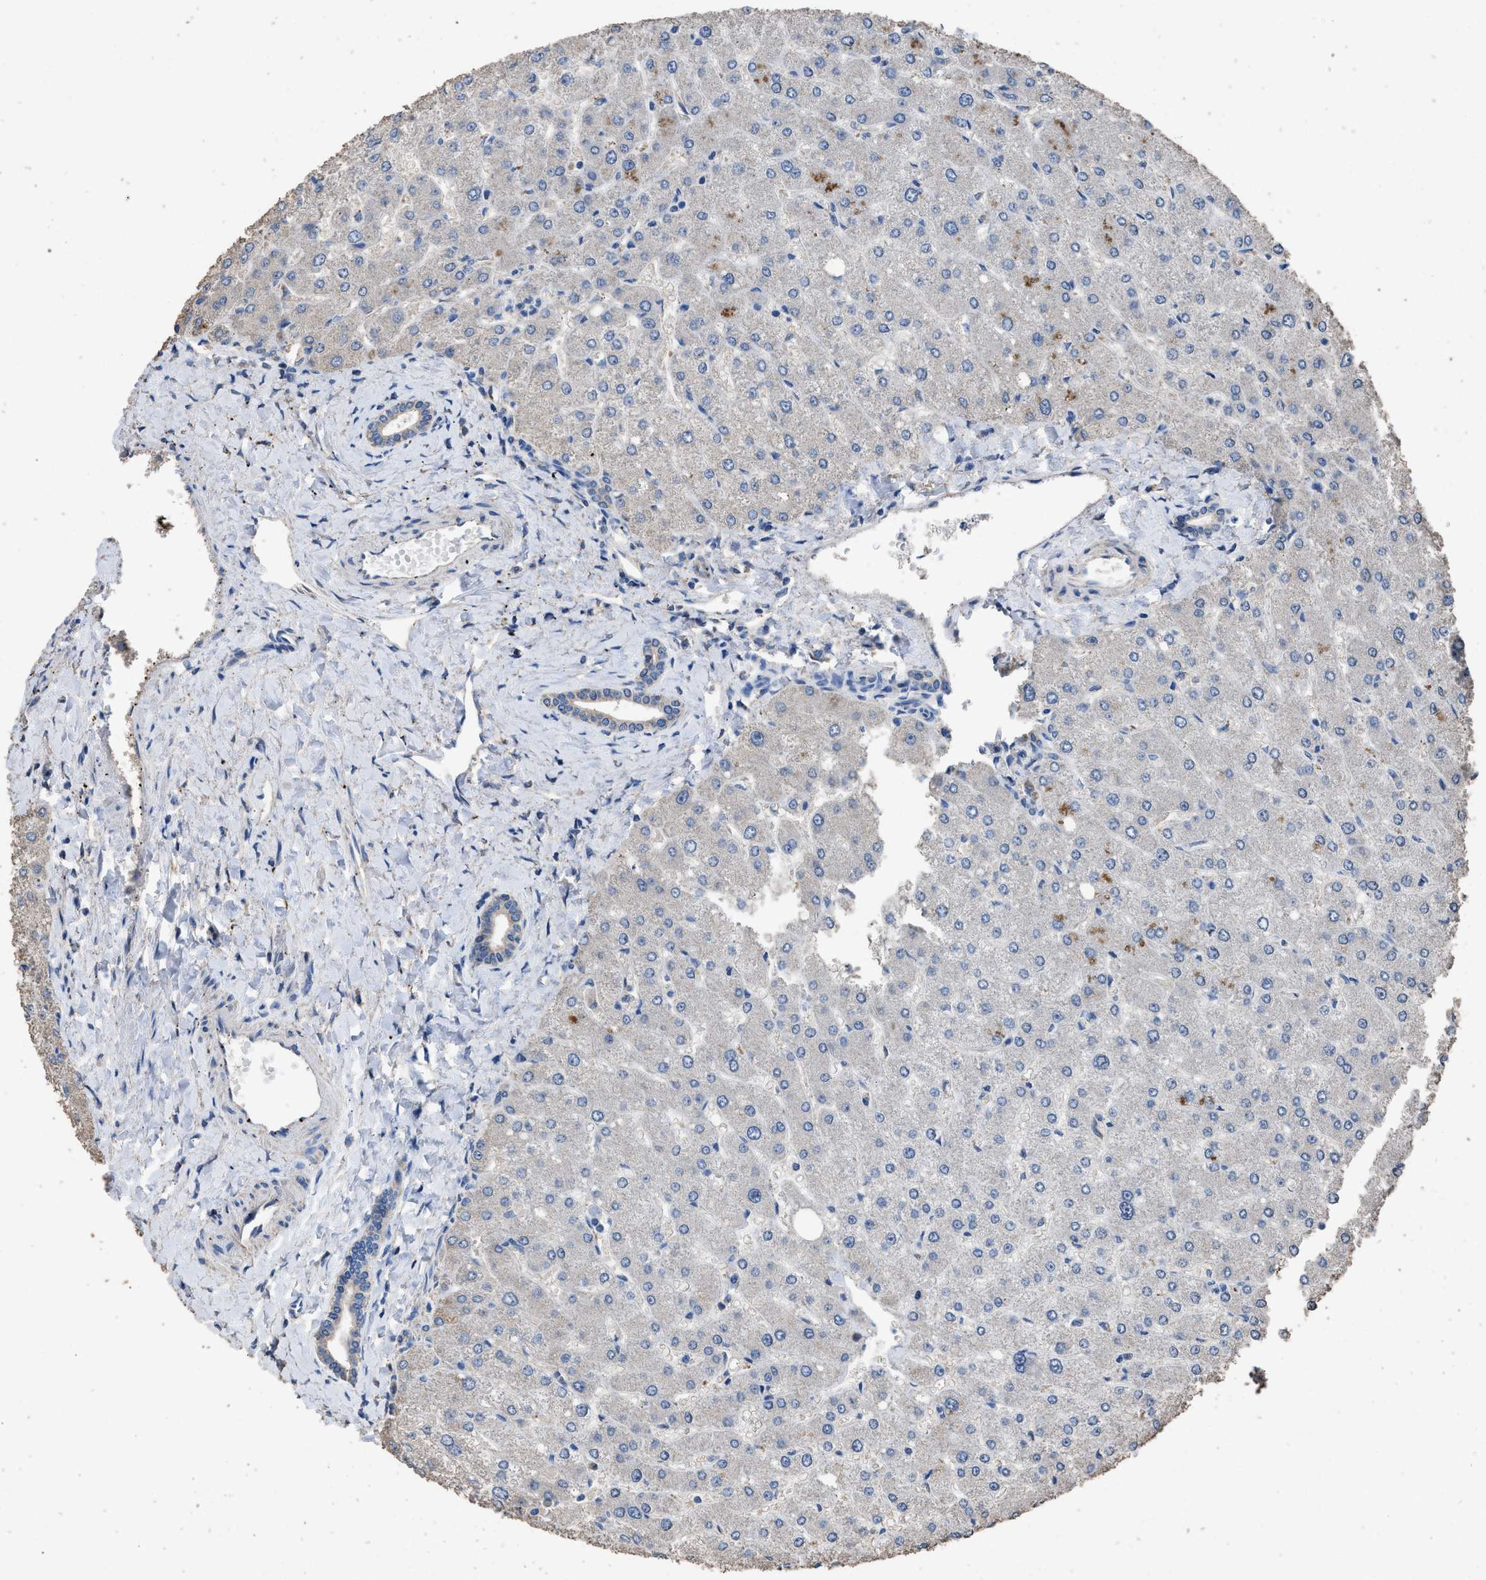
{"staining": {"intensity": "weak", "quantity": "<25%", "location": "cytoplasmic/membranous"}, "tissue": "liver", "cell_type": "Cholangiocytes", "image_type": "normal", "snomed": [{"axis": "morphology", "description": "Normal tissue, NOS"}, {"axis": "topography", "description": "Liver"}], "caption": "Immunohistochemistry (IHC) of unremarkable human liver reveals no expression in cholangiocytes.", "gene": "ITSN1", "patient": {"sex": "male", "age": 55}}